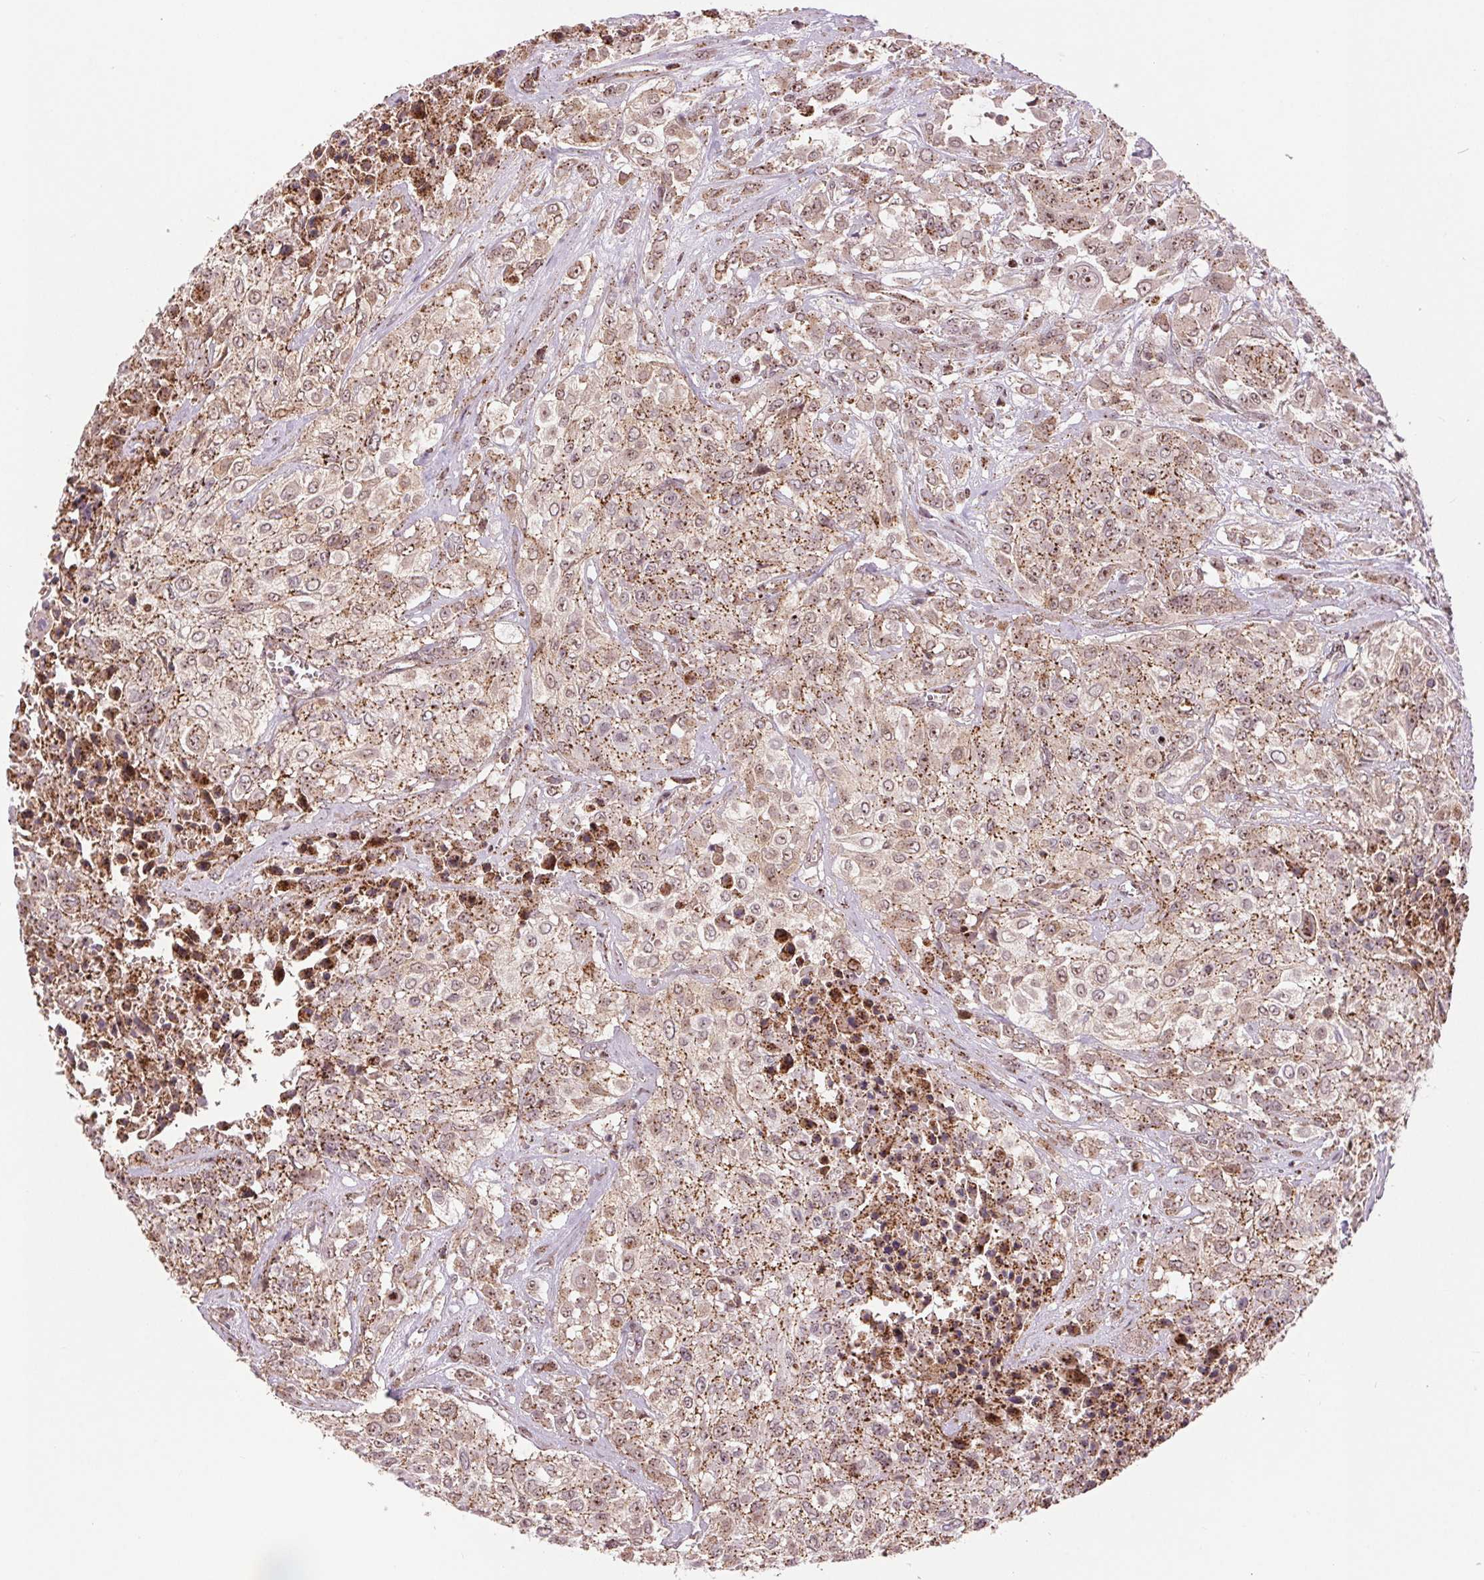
{"staining": {"intensity": "weak", "quantity": "25%-75%", "location": "cytoplasmic/membranous,nuclear"}, "tissue": "urothelial cancer", "cell_type": "Tumor cells", "image_type": "cancer", "snomed": [{"axis": "morphology", "description": "Urothelial carcinoma, High grade"}, {"axis": "topography", "description": "Urinary bladder"}], "caption": "Immunohistochemistry (DAB (3,3'-diaminobenzidine)) staining of urothelial cancer reveals weak cytoplasmic/membranous and nuclear protein positivity in about 25%-75% of tumor cells. Immunohistochemistry (ihc) stains the protein of interest in brown and the nuclei are stained blue.", "gene": "CHMP4B", "patient": {"sex": "male", "age": 57}}